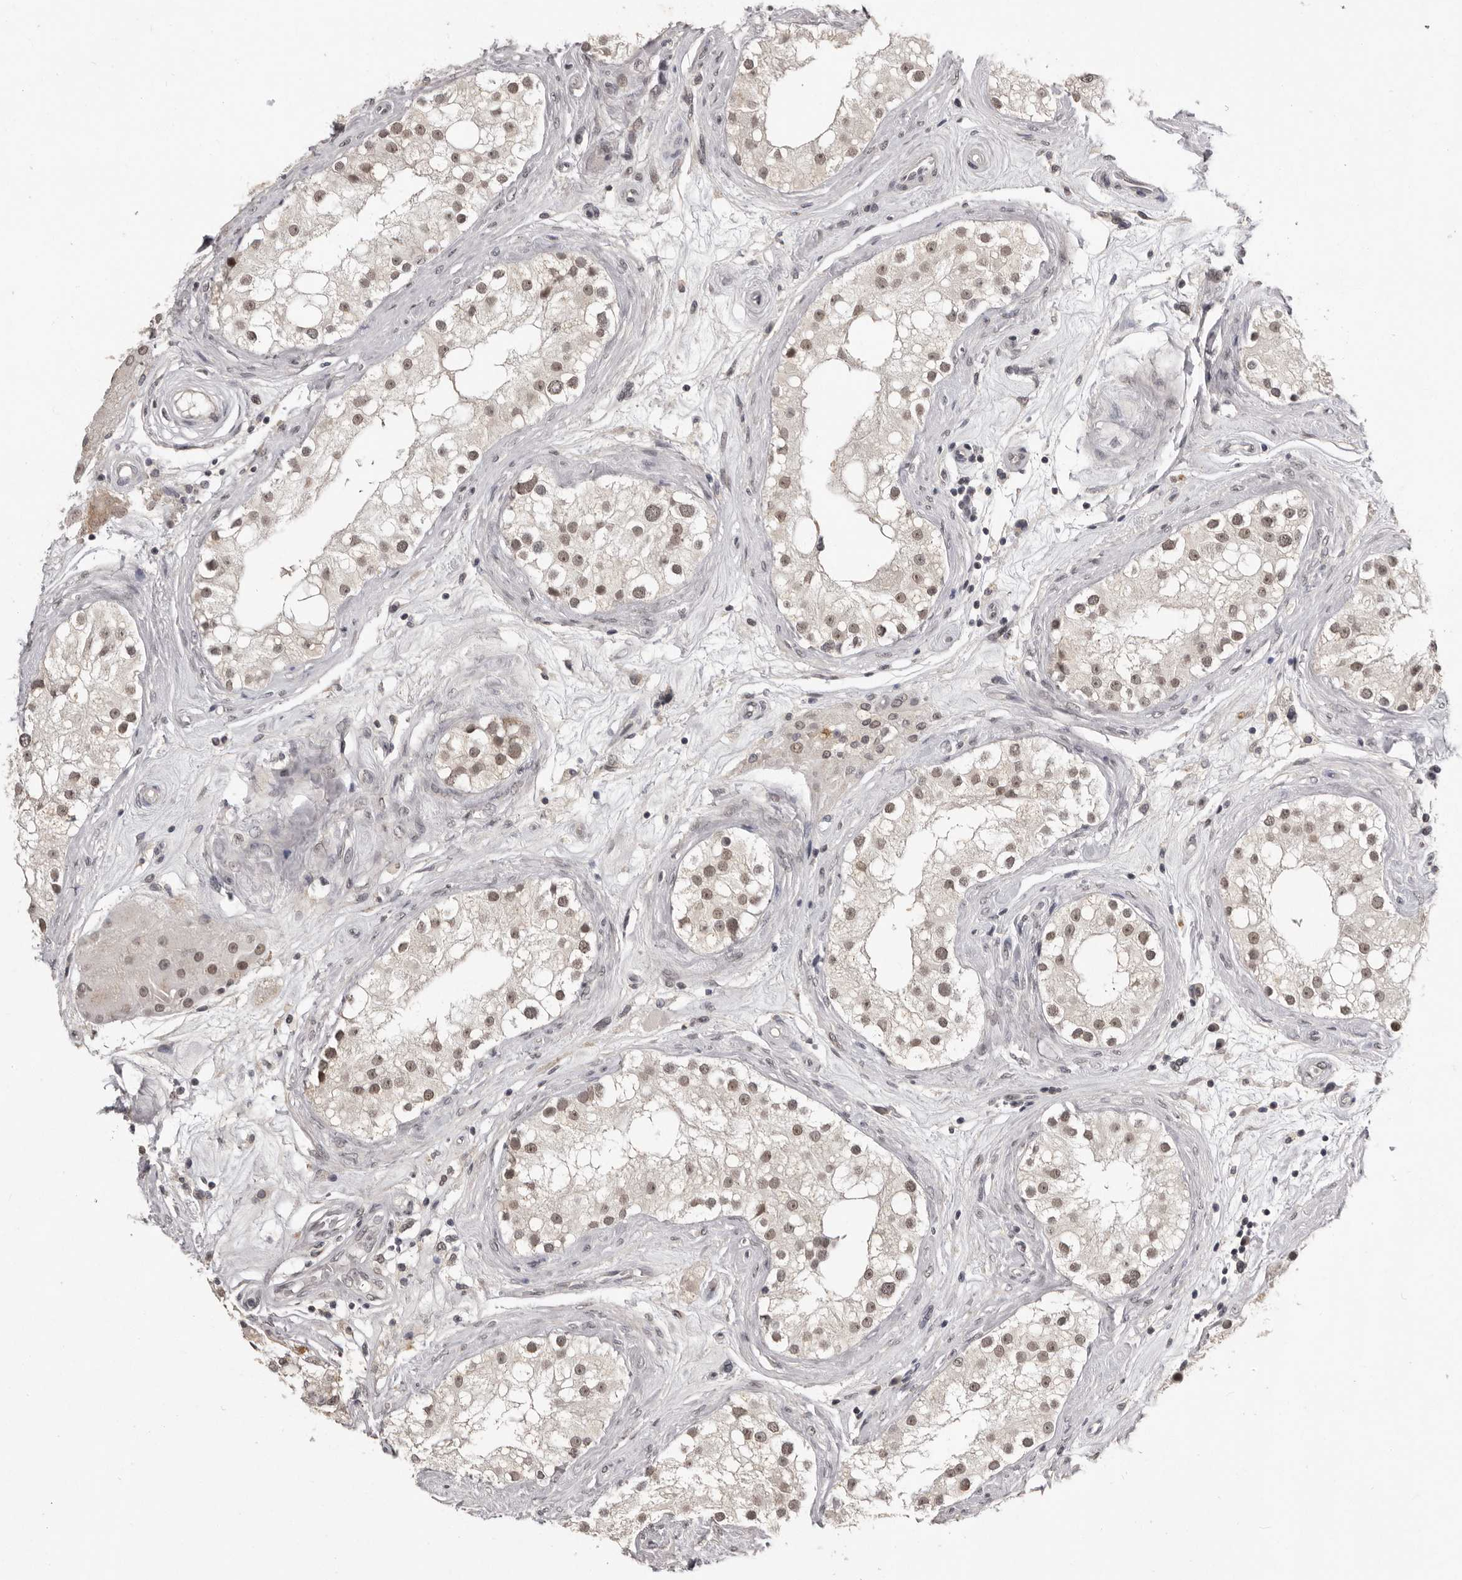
{"staining": {"intensity": "moderate", "quantity": ">75%", "location": "nuclear"}, "tissue": "testis", "cell_type": "Cells in seminiferous ducts", "image_type": "normal", "snomed": [{"axis": "morphology", "description": "Normal tissue, NOS"}, {"axis": "topography", "description": "Testis"}], "caption": "Immunohistochemical staining of benign human testis reveals moderate nuclear protein expression in approximately >75% of cells in seminiferous ducts. (DAB IHC with brightfield microscopy, high magnification).", "gene": "SRCAP", "patient": {"sex": "male", "age": 84}}